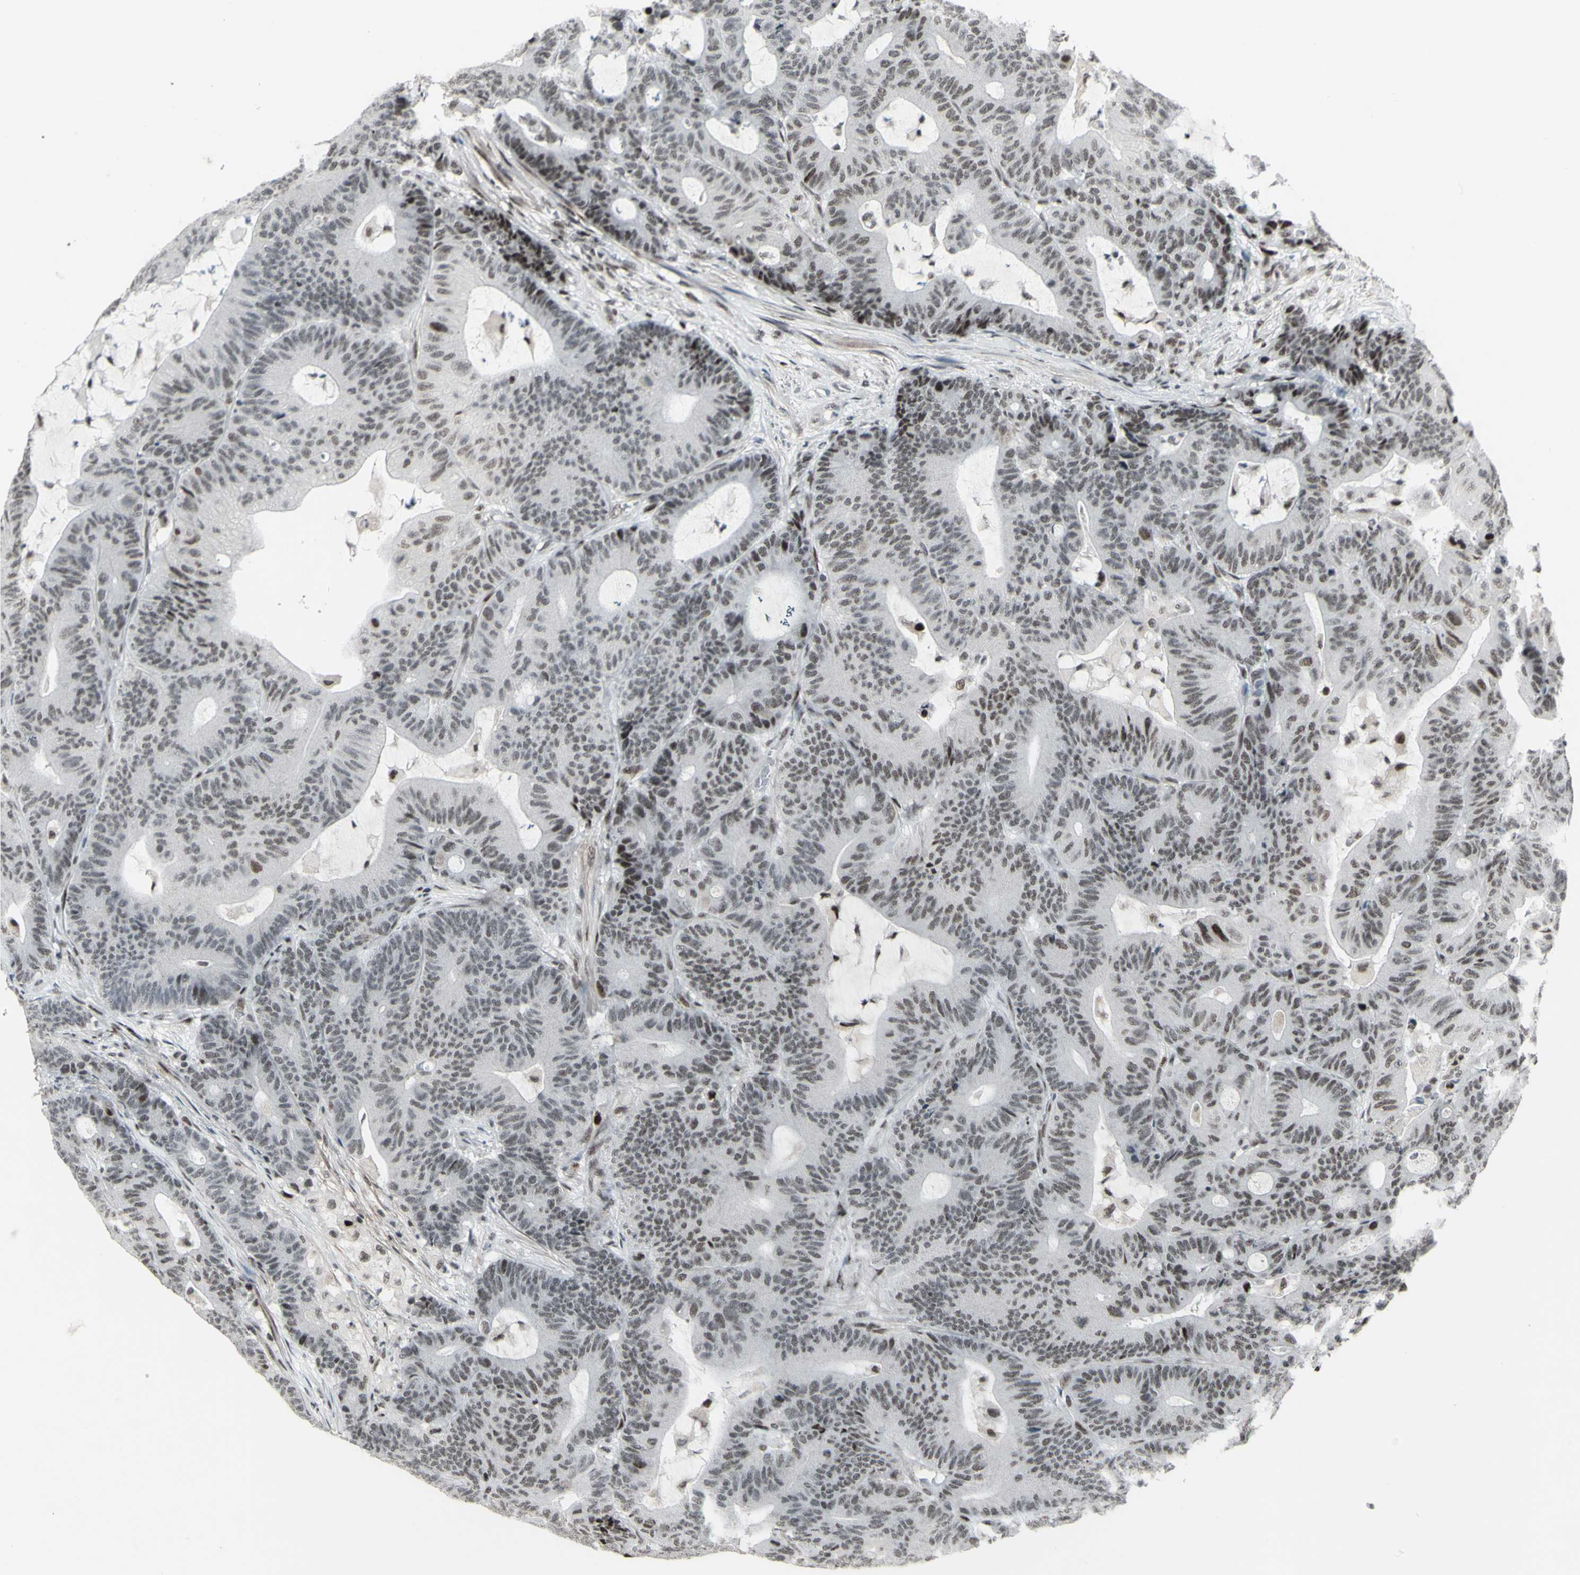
{"staining": {"intensity": "weak", "quantity": "<25%", "location": "nuclear"}, "tissue": "colorectal cancer", "cell_type": "Tumor cells", "image_type": "cancer", "snomed": [{"axis": "morphology", "description": "Adenocarcinoma, NOS"}, {"axis": "topography", "description": "Colon"}], "caption": "Colorectal cancer was stained to show a protein in brown. There is no significant expression in tumor cells.", "gene": "SUPT6H", "patient": {"sex": "female", "age": 84}}